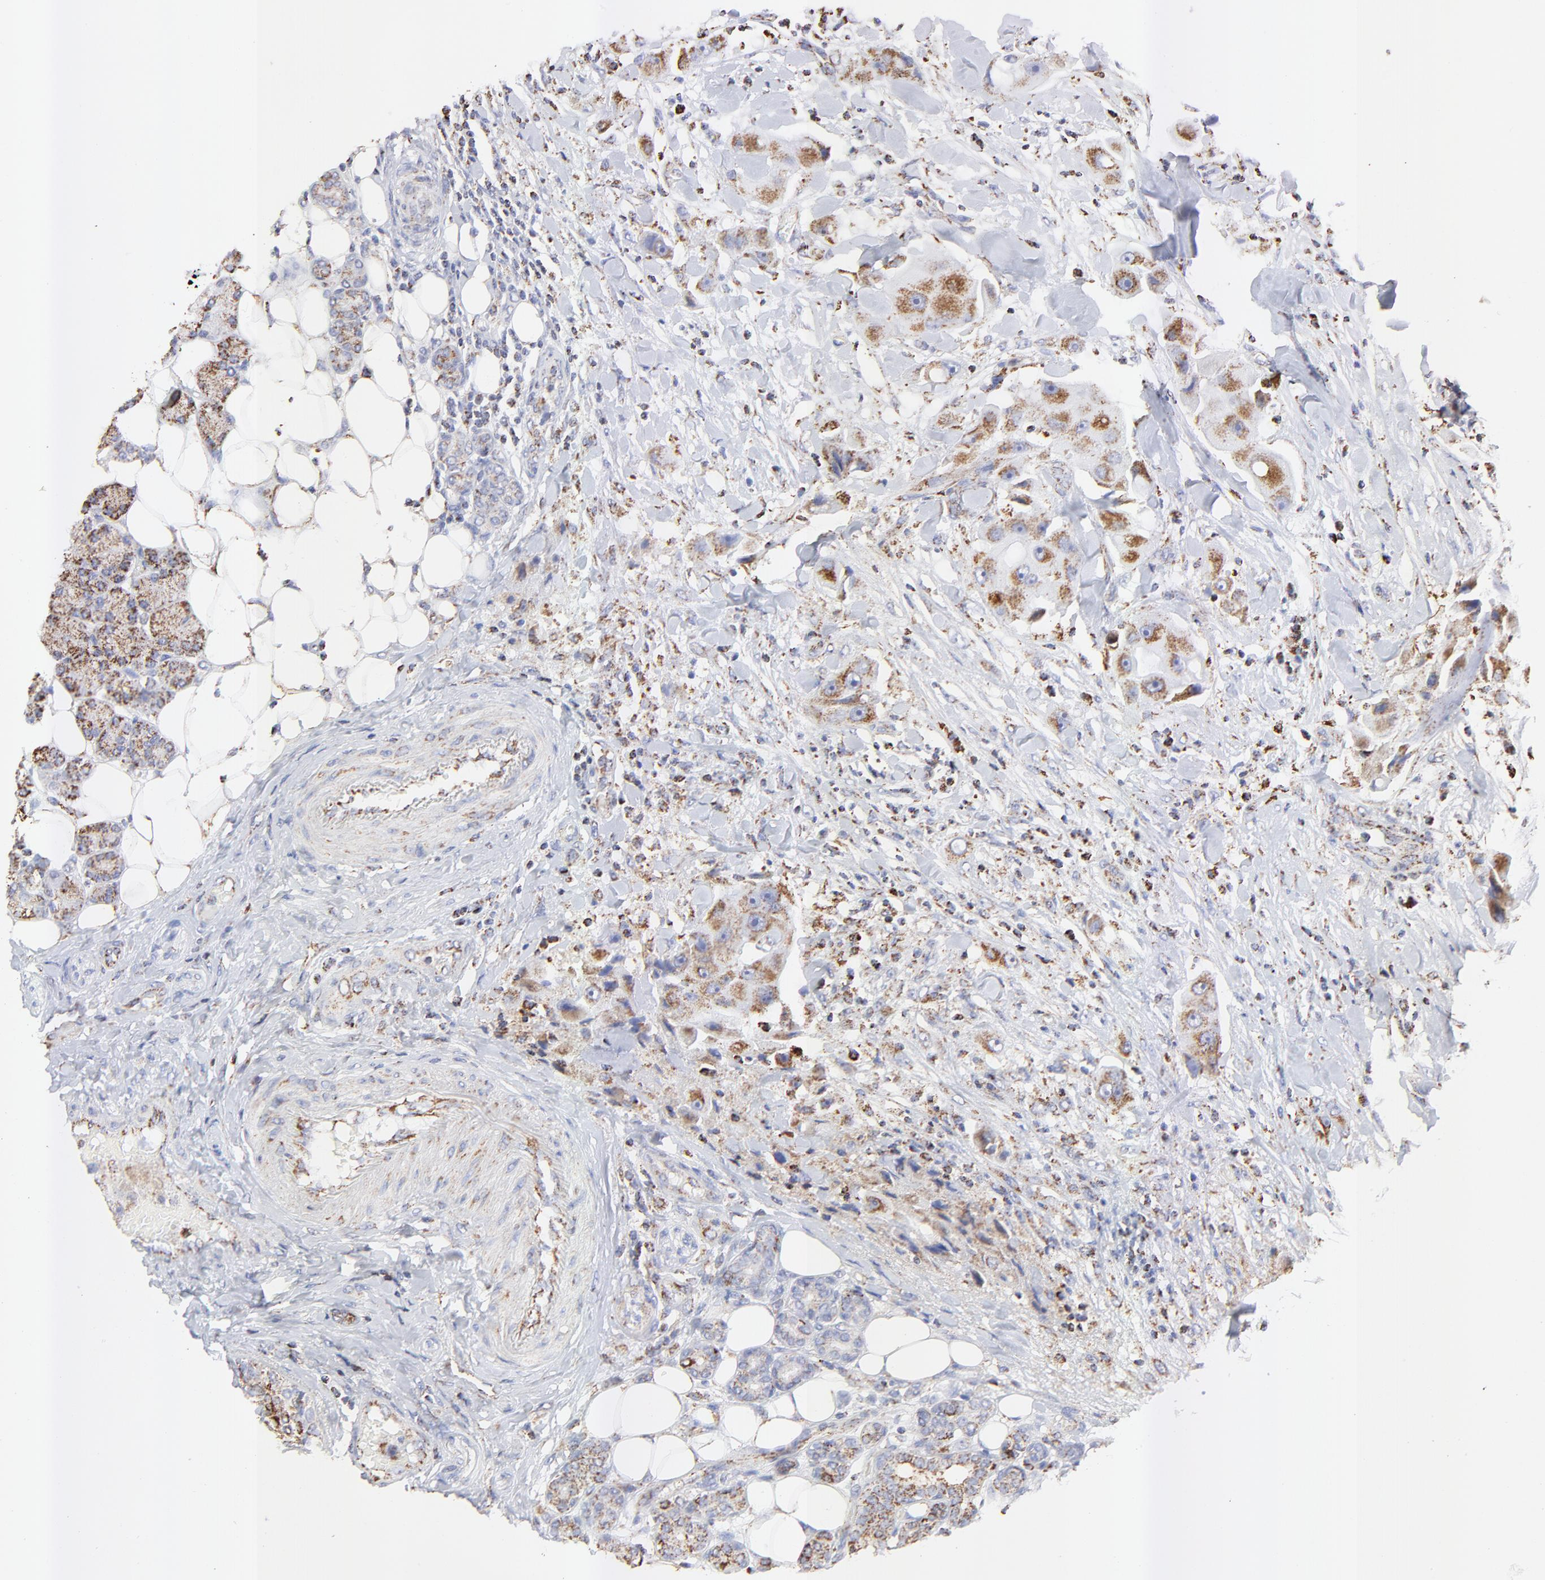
{"staining": {"intensity": "strong", "quantity": ">75%", "location": "cytoplasmic/membranous"}, "tissue": "head and neck cancer", "cell_type": "Tumor cells", "image_type": "cancer", "snomed": [{"axis": "morphology", "description": "Normal tissue, NOS"}, {"axis": "morphology", "description": "Adenocarcinoma, NOS"}, {"axis": "topography", "description": "Salivary gland"}, {"axis": "topography", "description": "Head-Neck"}], "caption": "Human head and neck adenocarcinoma stained with a protein marker demonstrates strong staining in tumor cells.", "gene": "COX4I1", "patient": {"sex": "male", "age": 80}}